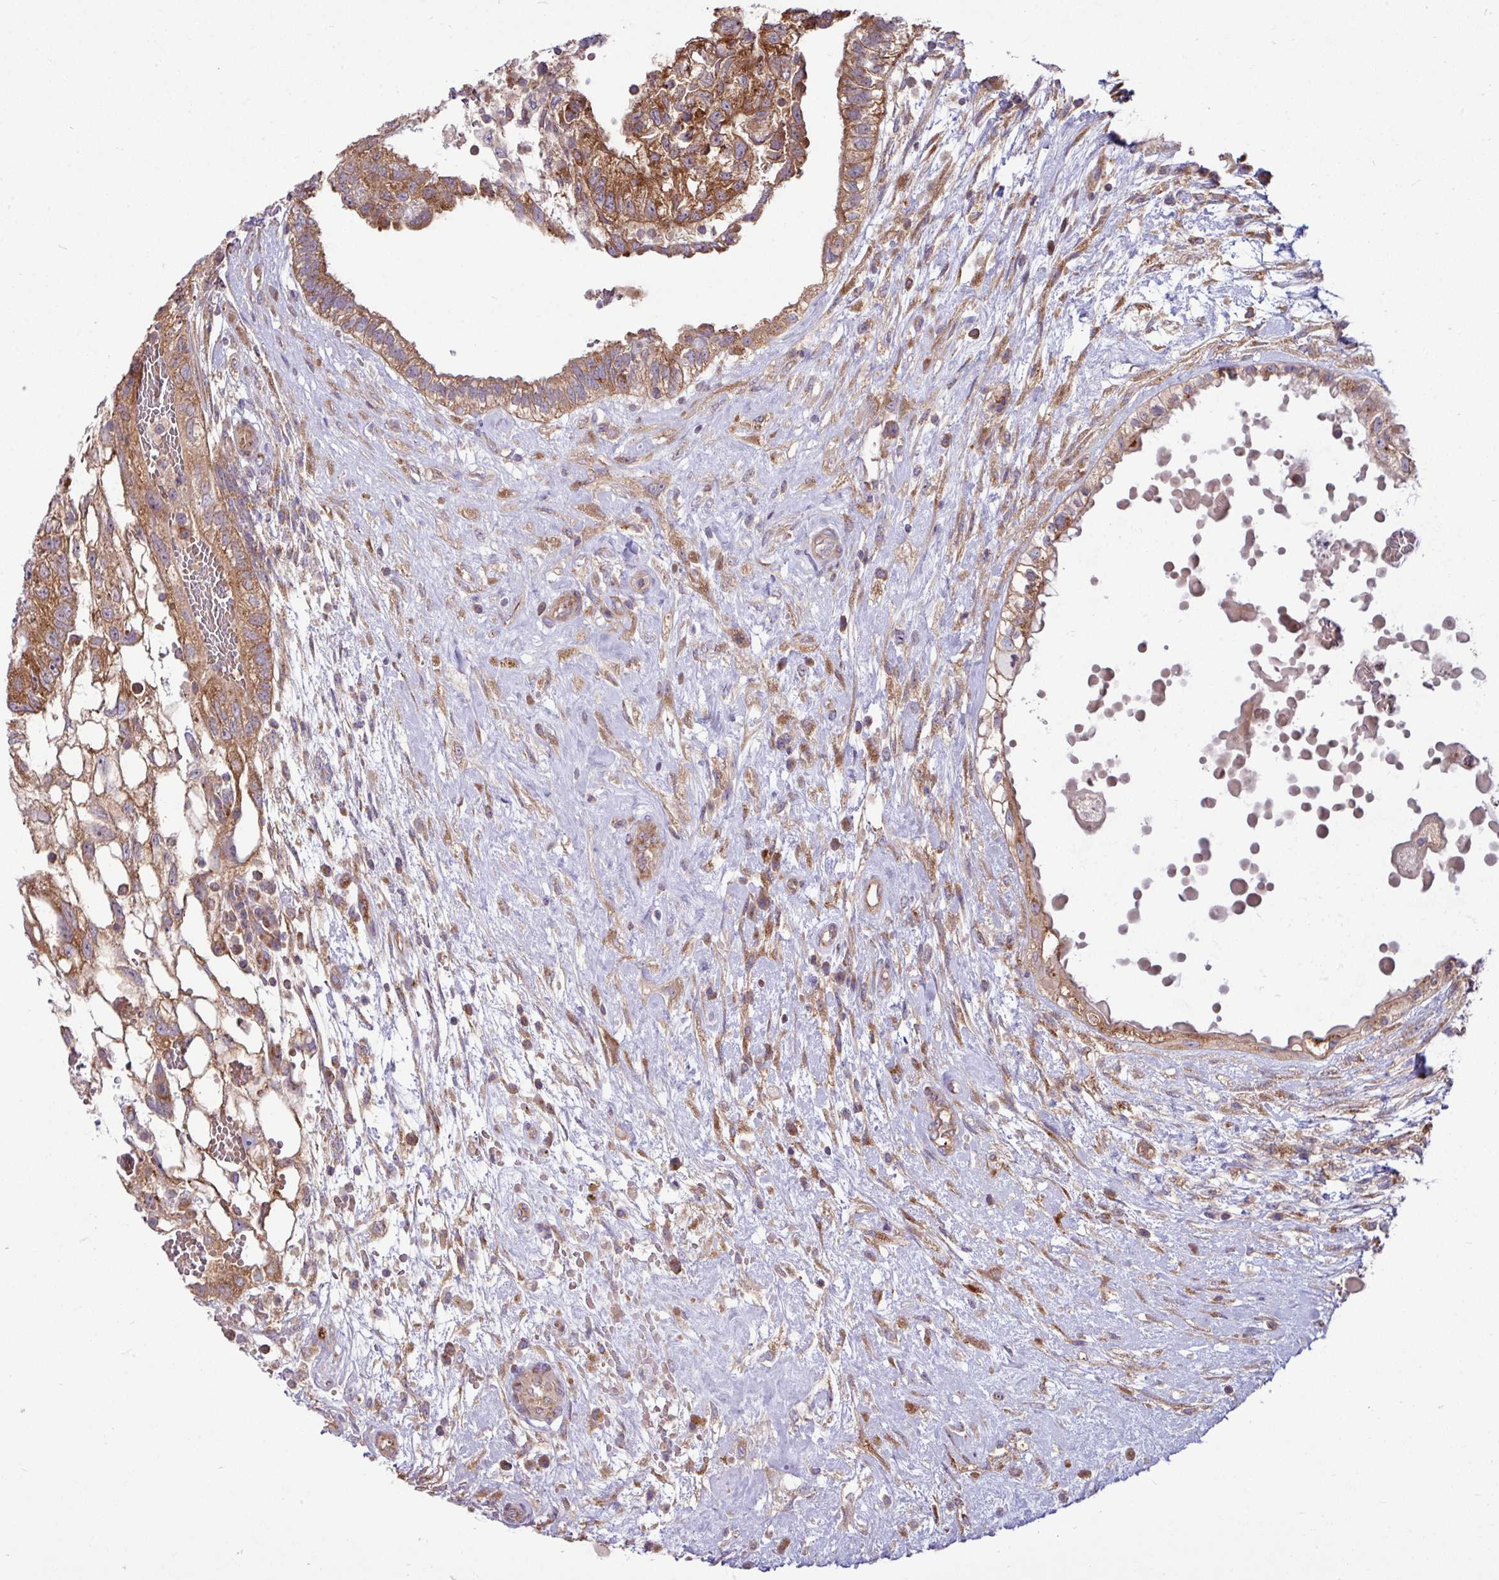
{"staining": {"intensity": "moderate", "quantity": ">75%", "location": "cytoplasmic/membranous"}, "tissue": "testis cancer", "cell_type": "Tumor cells", "image_type": "cancer", "snomed": [{"axis": "morphology", "description": "Normal tissue, NOS"}, {"axis": "morphology", "description": "Carcinoma, Embryonal, NOS"}, {"axis": "topography", "description": "Testis"}], "caption": "Immunohistochemistry (IHC) photomicrograph of neoplastic tissue: human testis cancer (embryonal carcinoma) stained using immunohistochemistry shows medium levels of moderate protein expression localized specifically in the cytoplasmic/membranous of tumor cells, appearing as a cytoplasmic/membranous brown color.", "gene": "LSM12", "patient": {"sex": "male", "age": 32}}